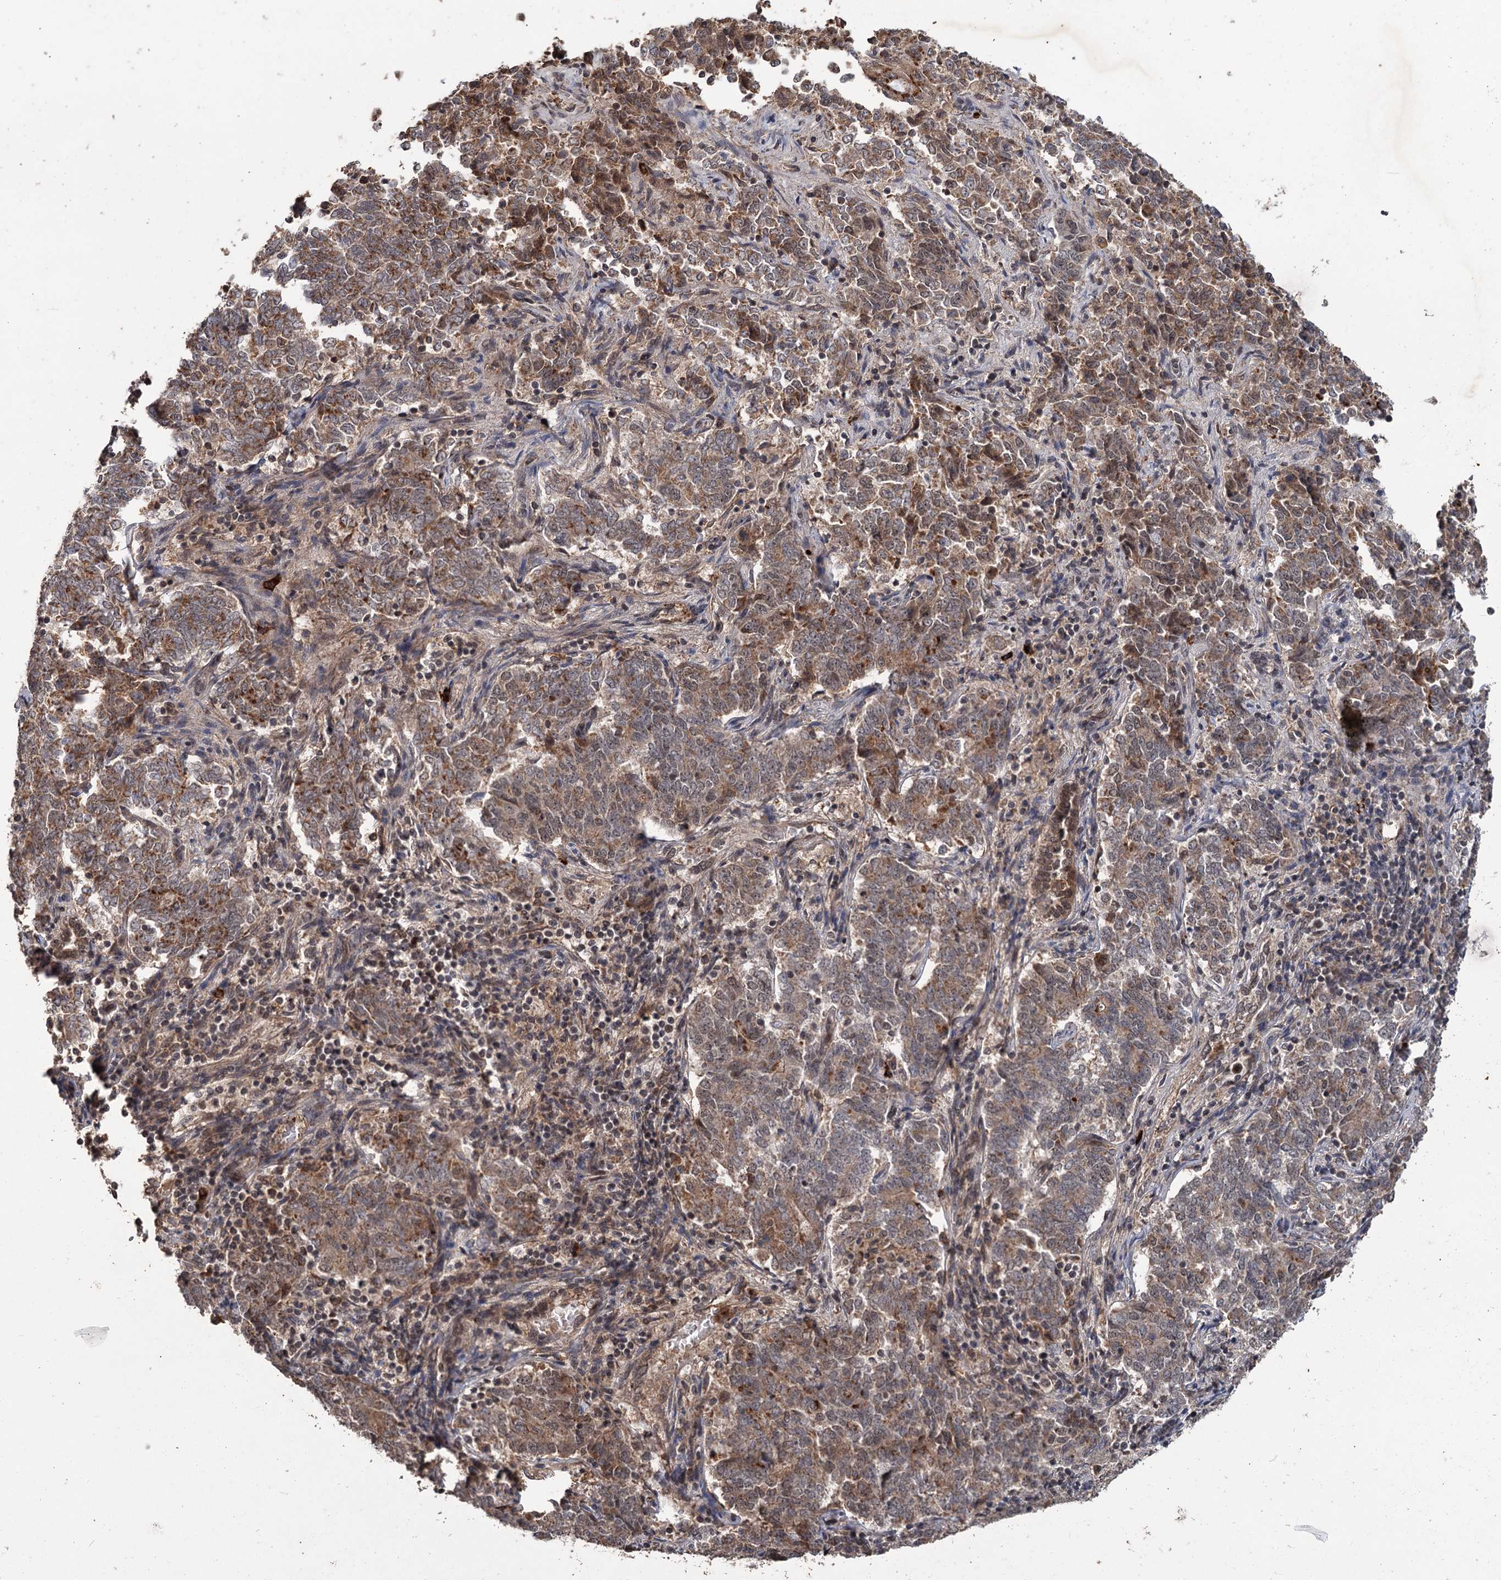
{"staining": {"intensity": "moderate", "quantity": ">75%", "location": "cytoplasmic/membranous,nuclear"}, "tissue": "endometrial cancer", "cell_type": "Tumor cells", "image_type": "cancer", "snomed": [{"axis": "morphology", "description": "Adenocarcinoma, NOS"}, {"axis": "topography", "description": "Endometrium"}], "caption": "Moderate cytoplasmic/membranous and nuclear positivity for a protein is identified in about >75% of tumor cells of endometrial adenocarcinoma using IHC.", "gene": "KANSL2", "patient": {"sex": "female", "age": 80}}